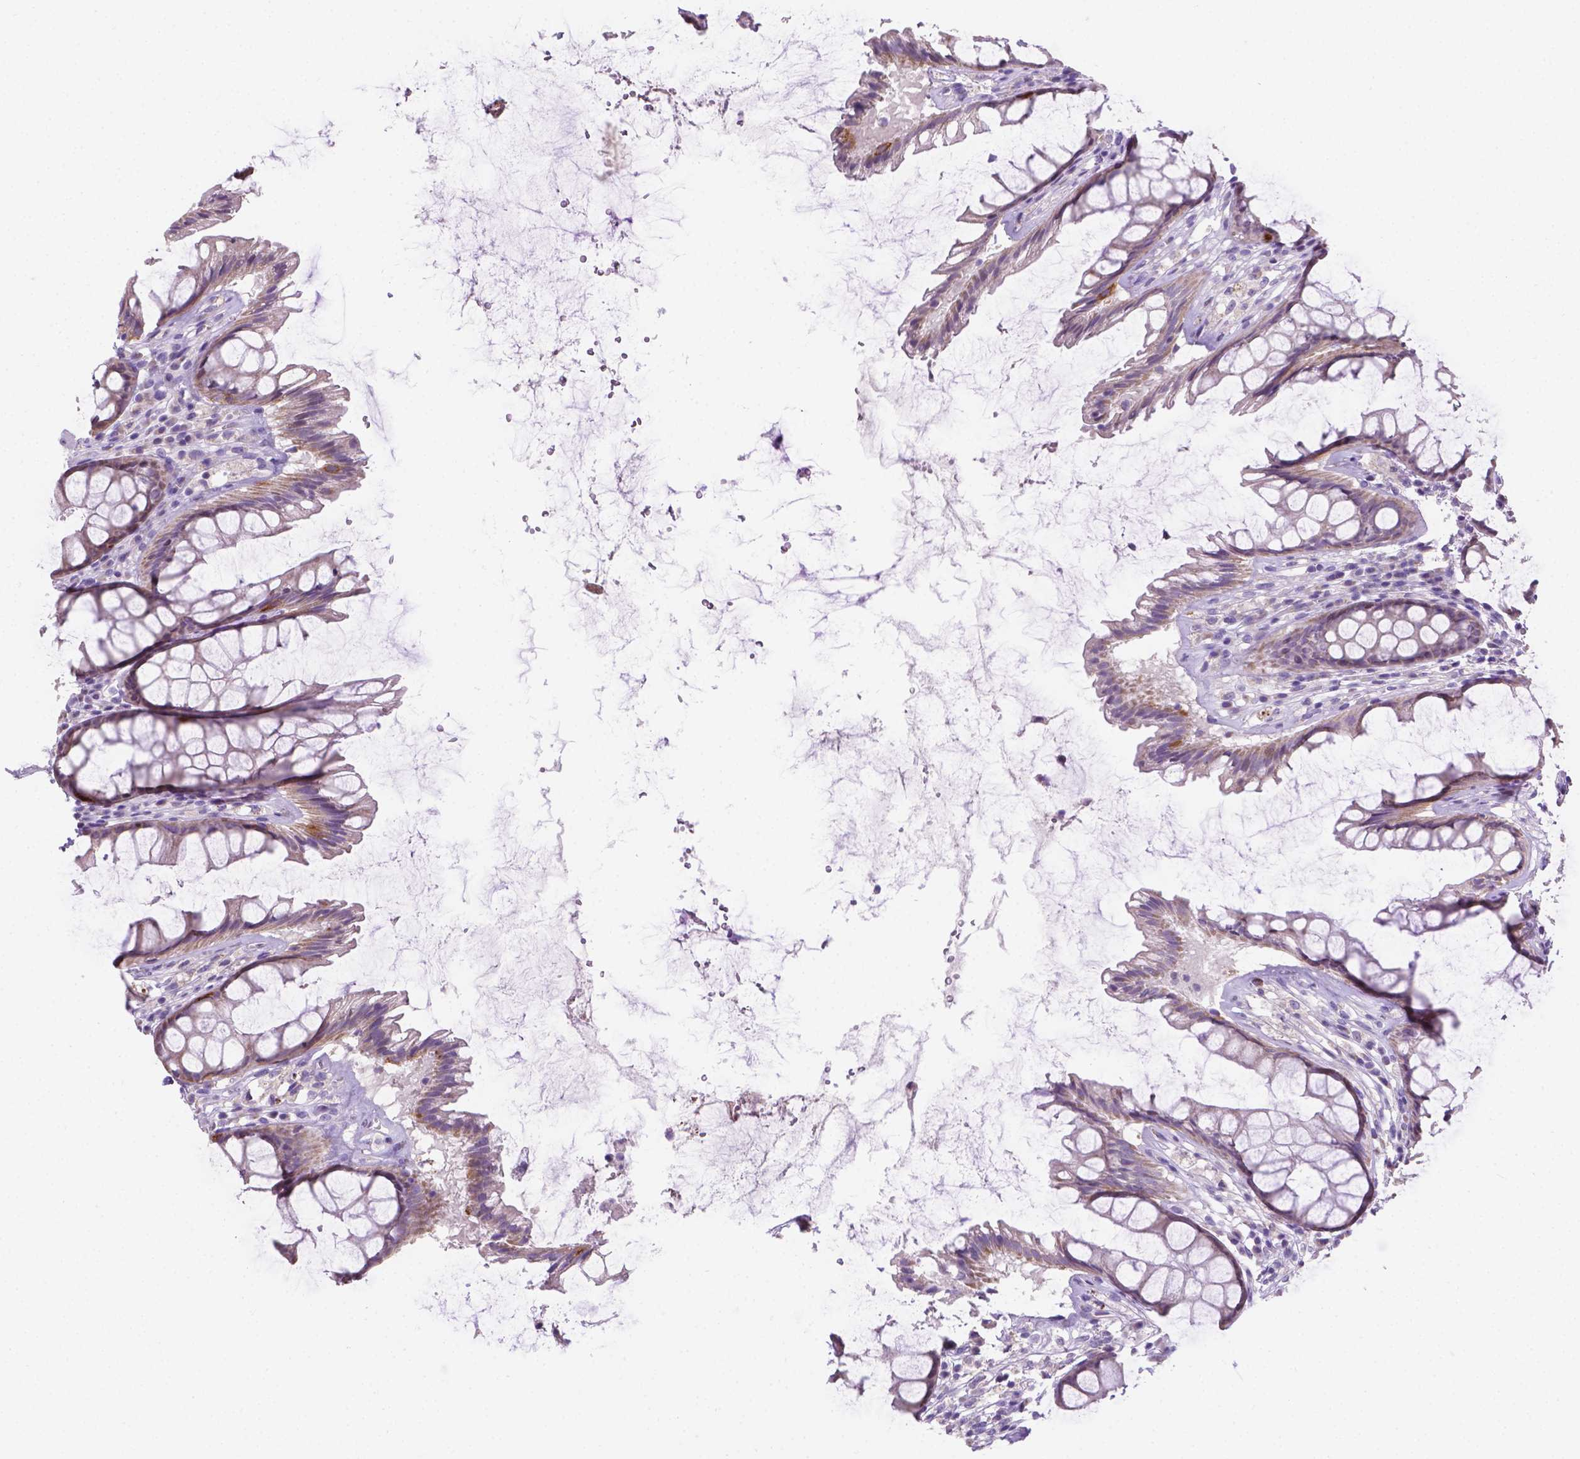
{"staining": {"intensity": "moderate", "quantity": "<25%", "location": "cytoplasmic/membranous"}, "tissue": "rectum", "cell_type": "Glandular cells", "image_type": "normal", "snomed": [{"axis": "morphology", "description": "Normal tissue, NOS"}, {"axis": "topography", "description": "Rectum"}], "caption": "This histopathology image exhibits IHC staining of normal human rectum, with low moderate cytoplasmic/membranous positivity in approximately <25% of glandular cells.", "gene": "CSPG5", "patient": {"sex": "male", "age": 72}}